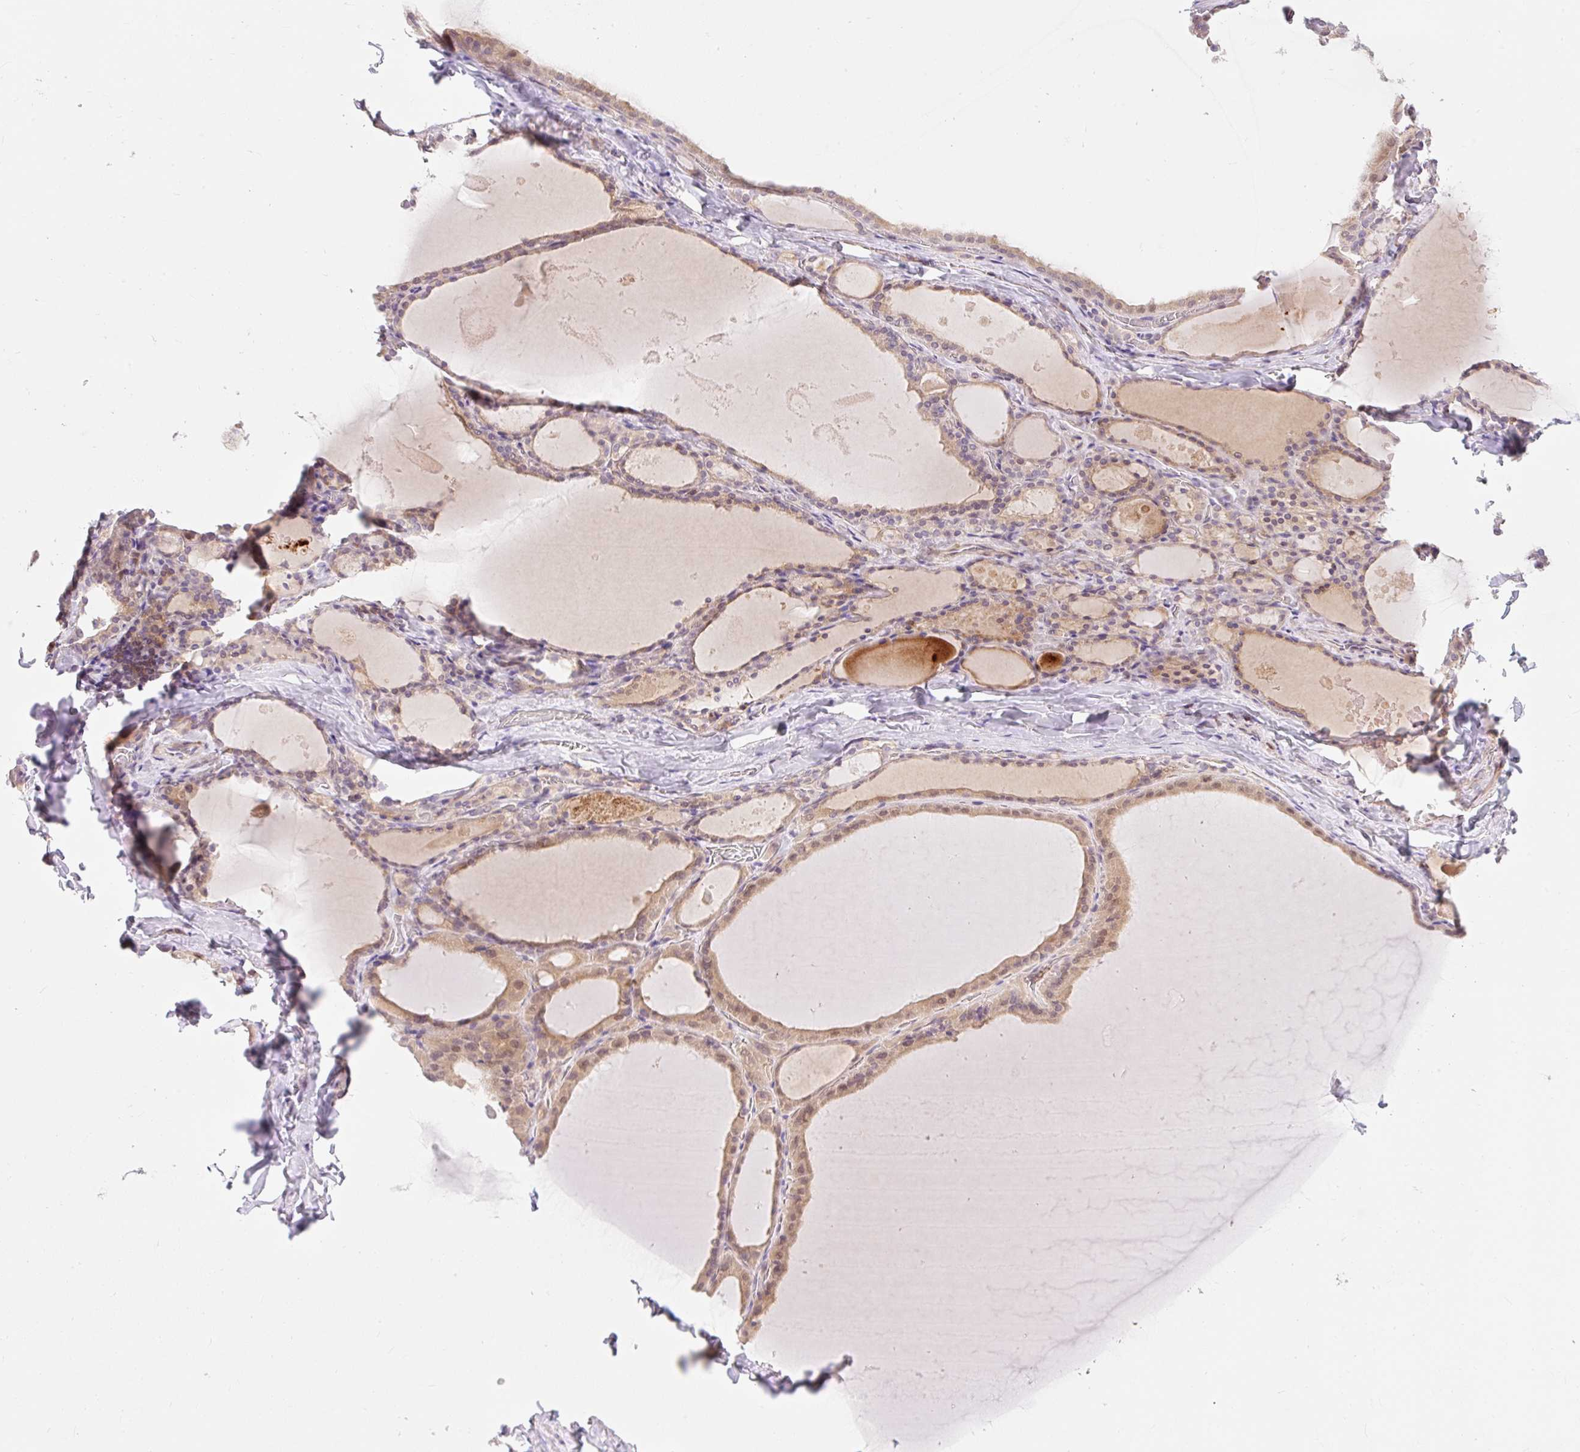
{"staining": {"intensity": "weak", "quantity": ">75%", "location": "cytoplasmic/membranous"}, "tissue": "thyroid gland", "cell_type": "Glandular cells", "image_type": "normal", "snomed": [{"axis": "morphology", "description": "Normal tissue, NOS"}, {"axis": "topography", "description": "Thyroid gland"}], "caption": "This histopathology image displays IHC staining of benign thyroid gland, with low weak cytoplasmic/membranous expression in about >75% of glandular cells.", "gene": "EMC10", "patient": {"sex": "male", "age": 56}}